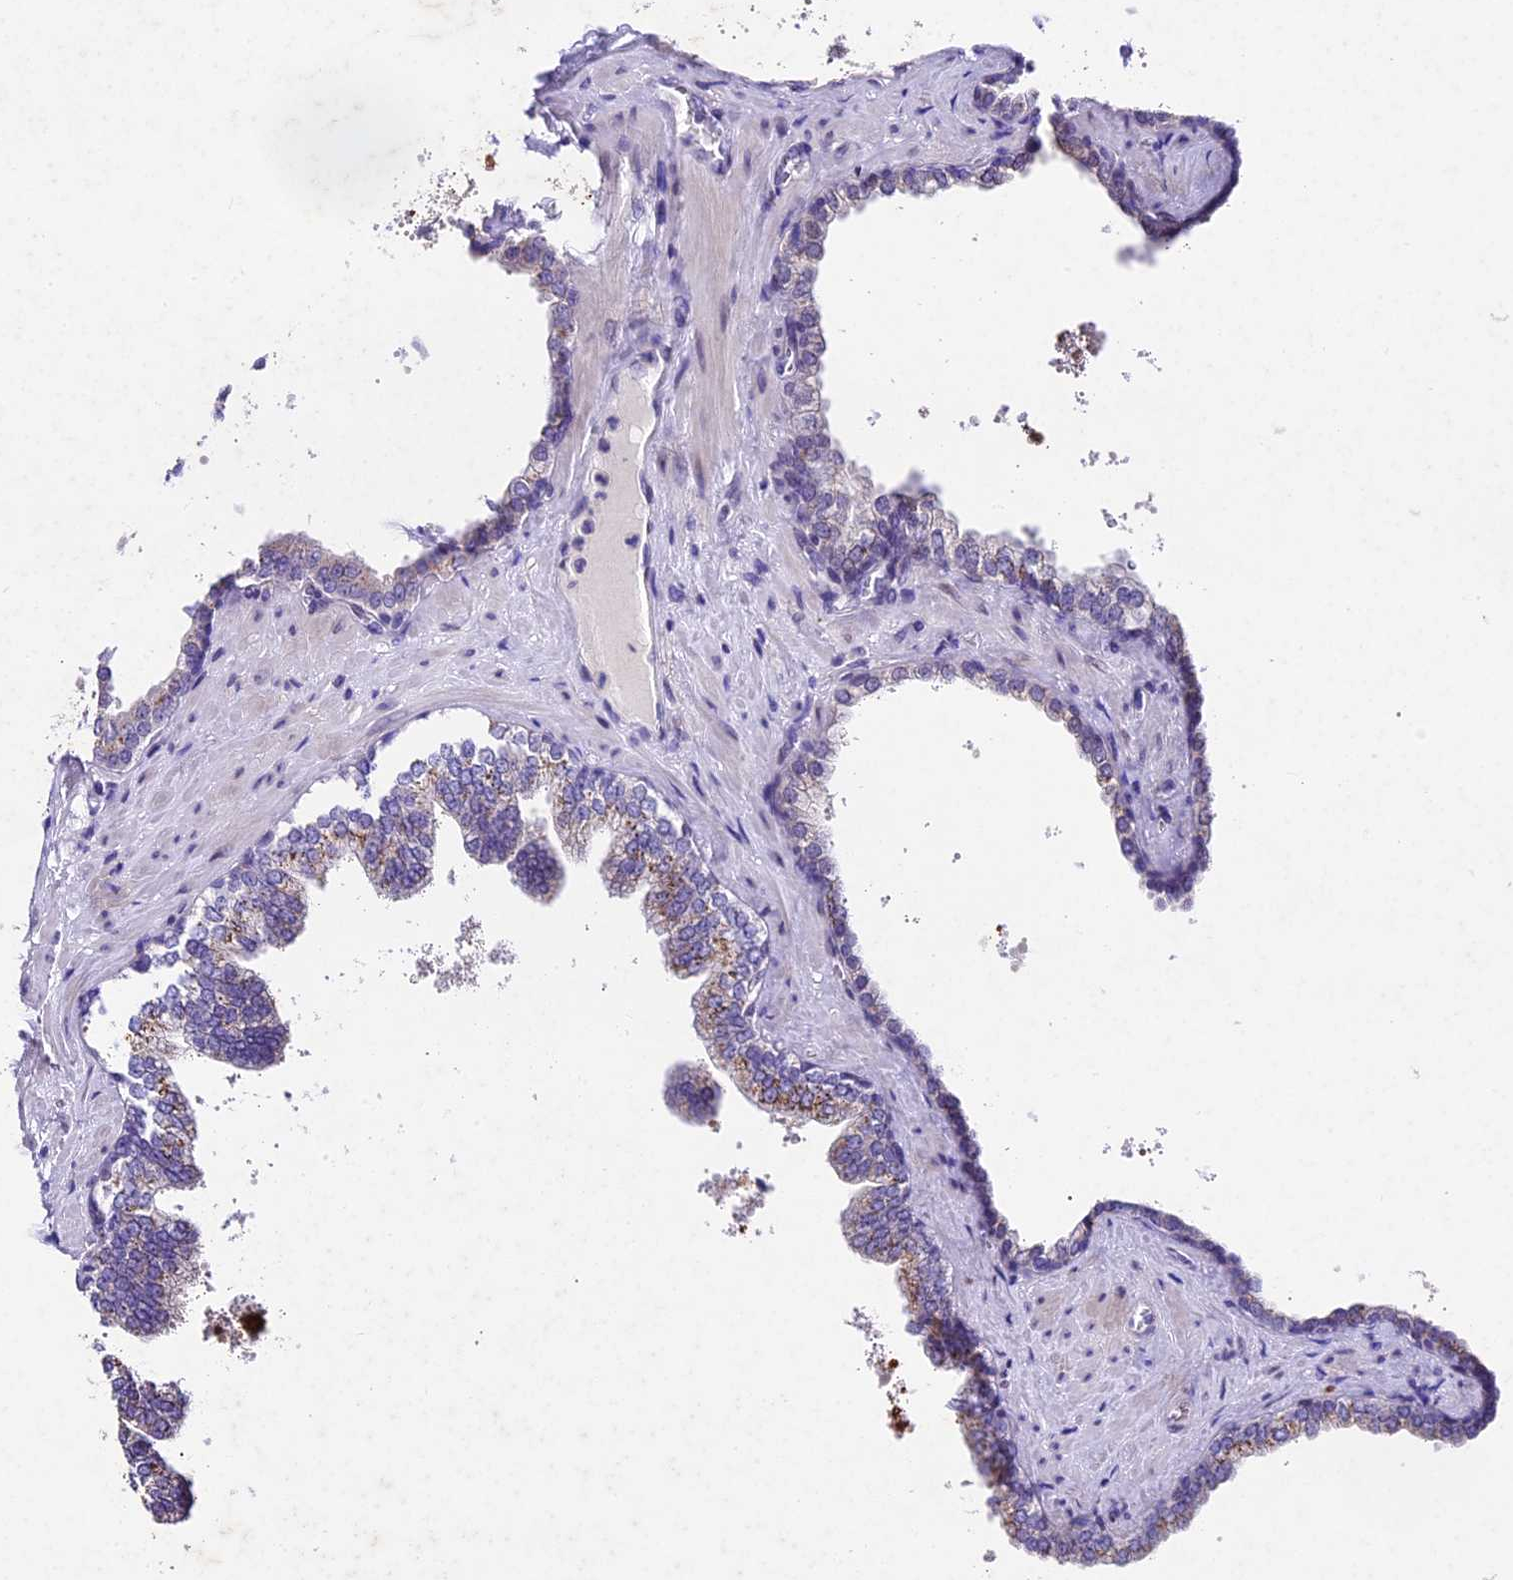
{"staining": {"intensity": "weak", "quantity": "25%-75%", "location": "cytoplasmic/membranous"}, "tissue": "prostate", "cell_type": "Glandular cells", "image_type": "normal", "snomed": [{"axis": "morphology", "description": "Normal tissue, NOS"}, {"axis": "topography", "description": "Prostate"}], "caption": "IHC of unremarkable human prostate demonstrates low levels of weak cytoplasmic/membranous positivity in about 25%-75% of glandular cells. Using DAB (3,3'-diaminobenzidine) (brown) and hematoxylin (blue) stains, captured at high magnification using brightfield microscopy.", "gene": "IFT140", "patient": {"sex": "male", "age": 60}}